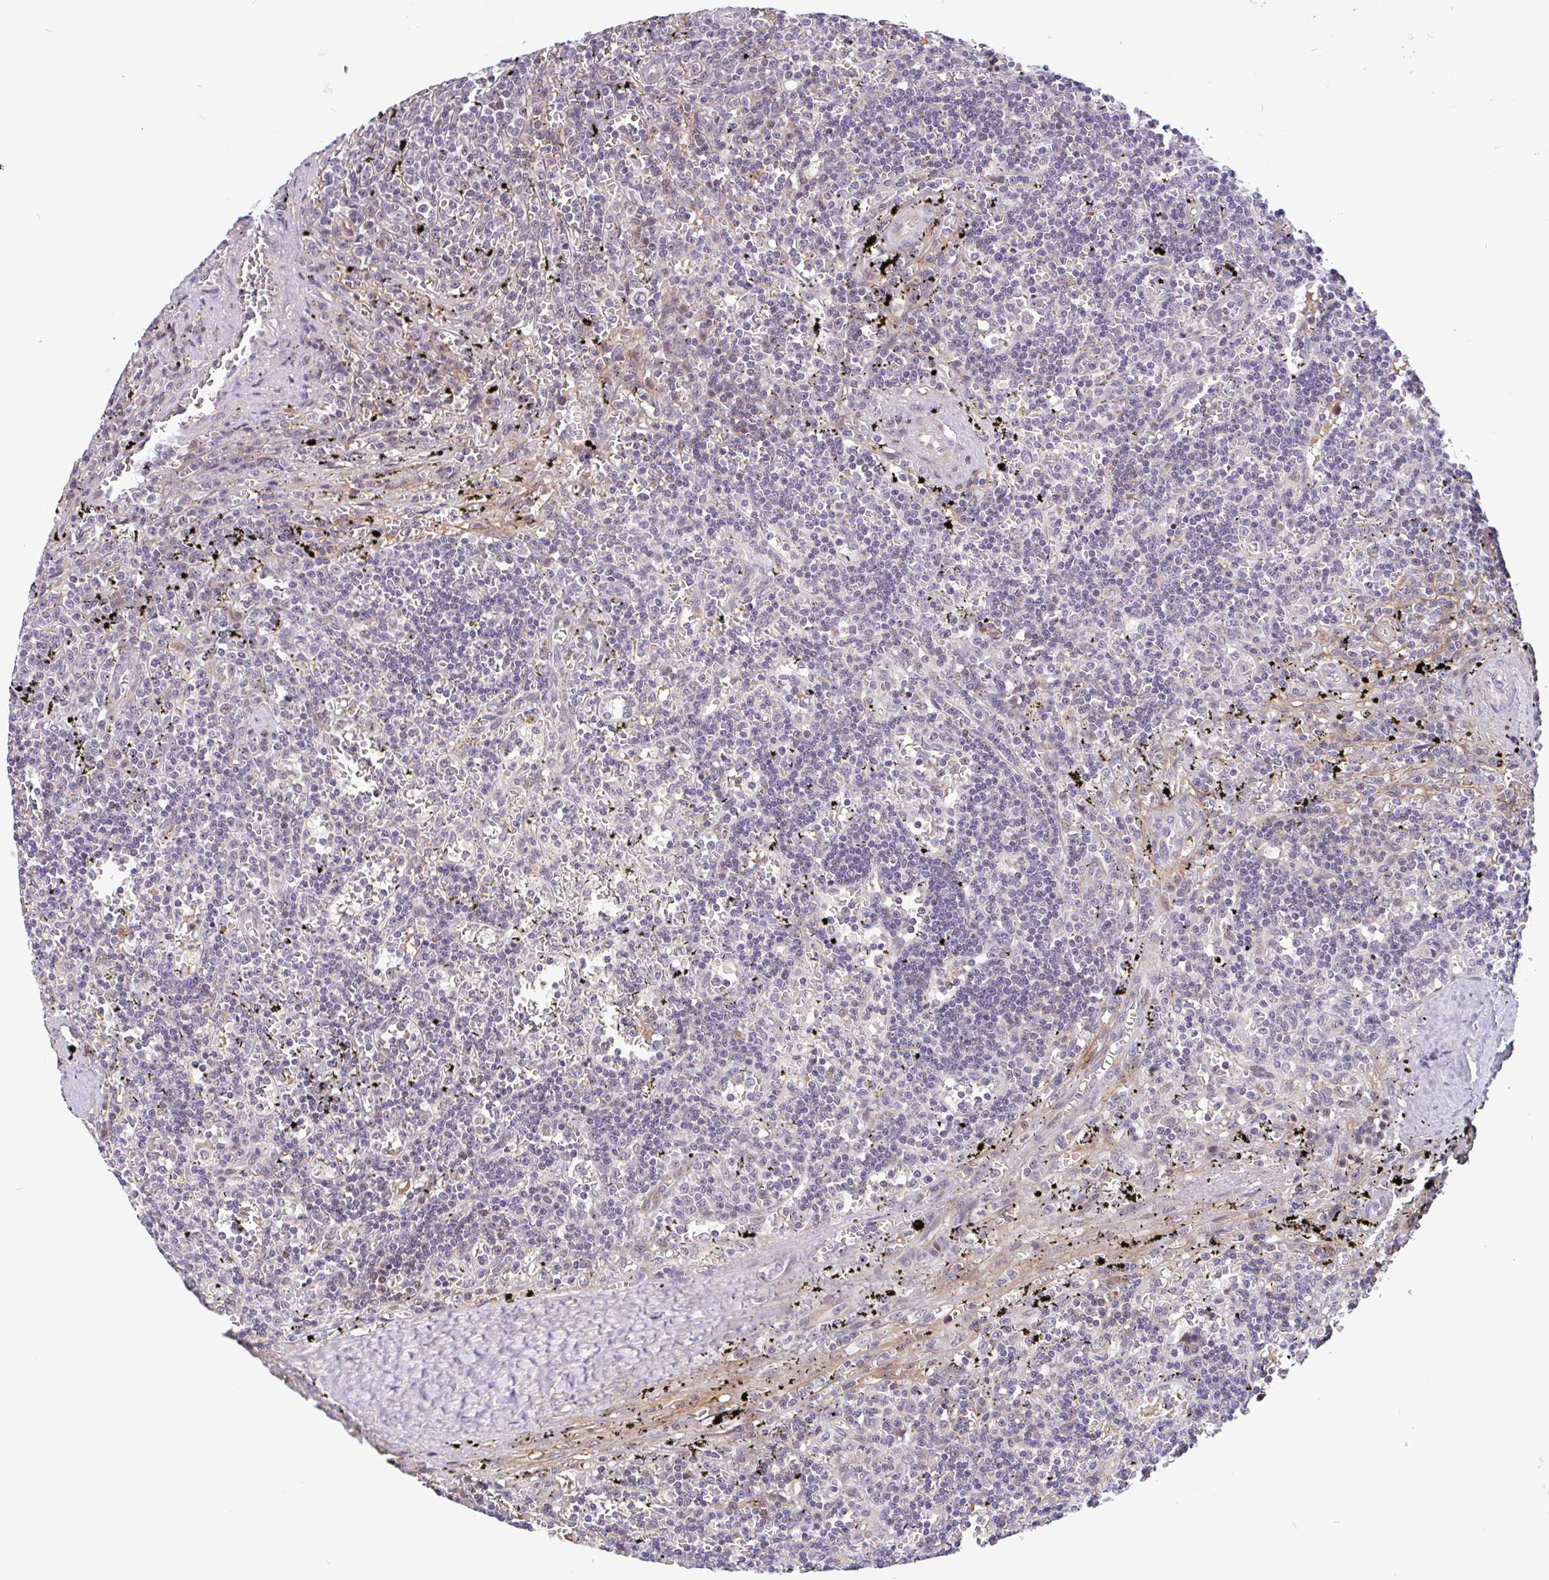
{"staining": {"intensity": "negative", "quantity": "none", "location": "none"}, "tissue": "lymphoma", "cell_type": "Tumor cells", "image_type": "cancer", "snomed": [{"axis": "morphology", "description": "Malignant lymphoma, non-Hodgkin's type, Low grade"}, {"axis": "topography", "description": "Spleen"}], "caption": "DAB (3,3'-diaminobenzidine) immunohistochemical staining of lymphoma shows no significant positivity in tumor cells.", "gene": "TMEM119", "patient": {"sex": "male", "age": 60}}